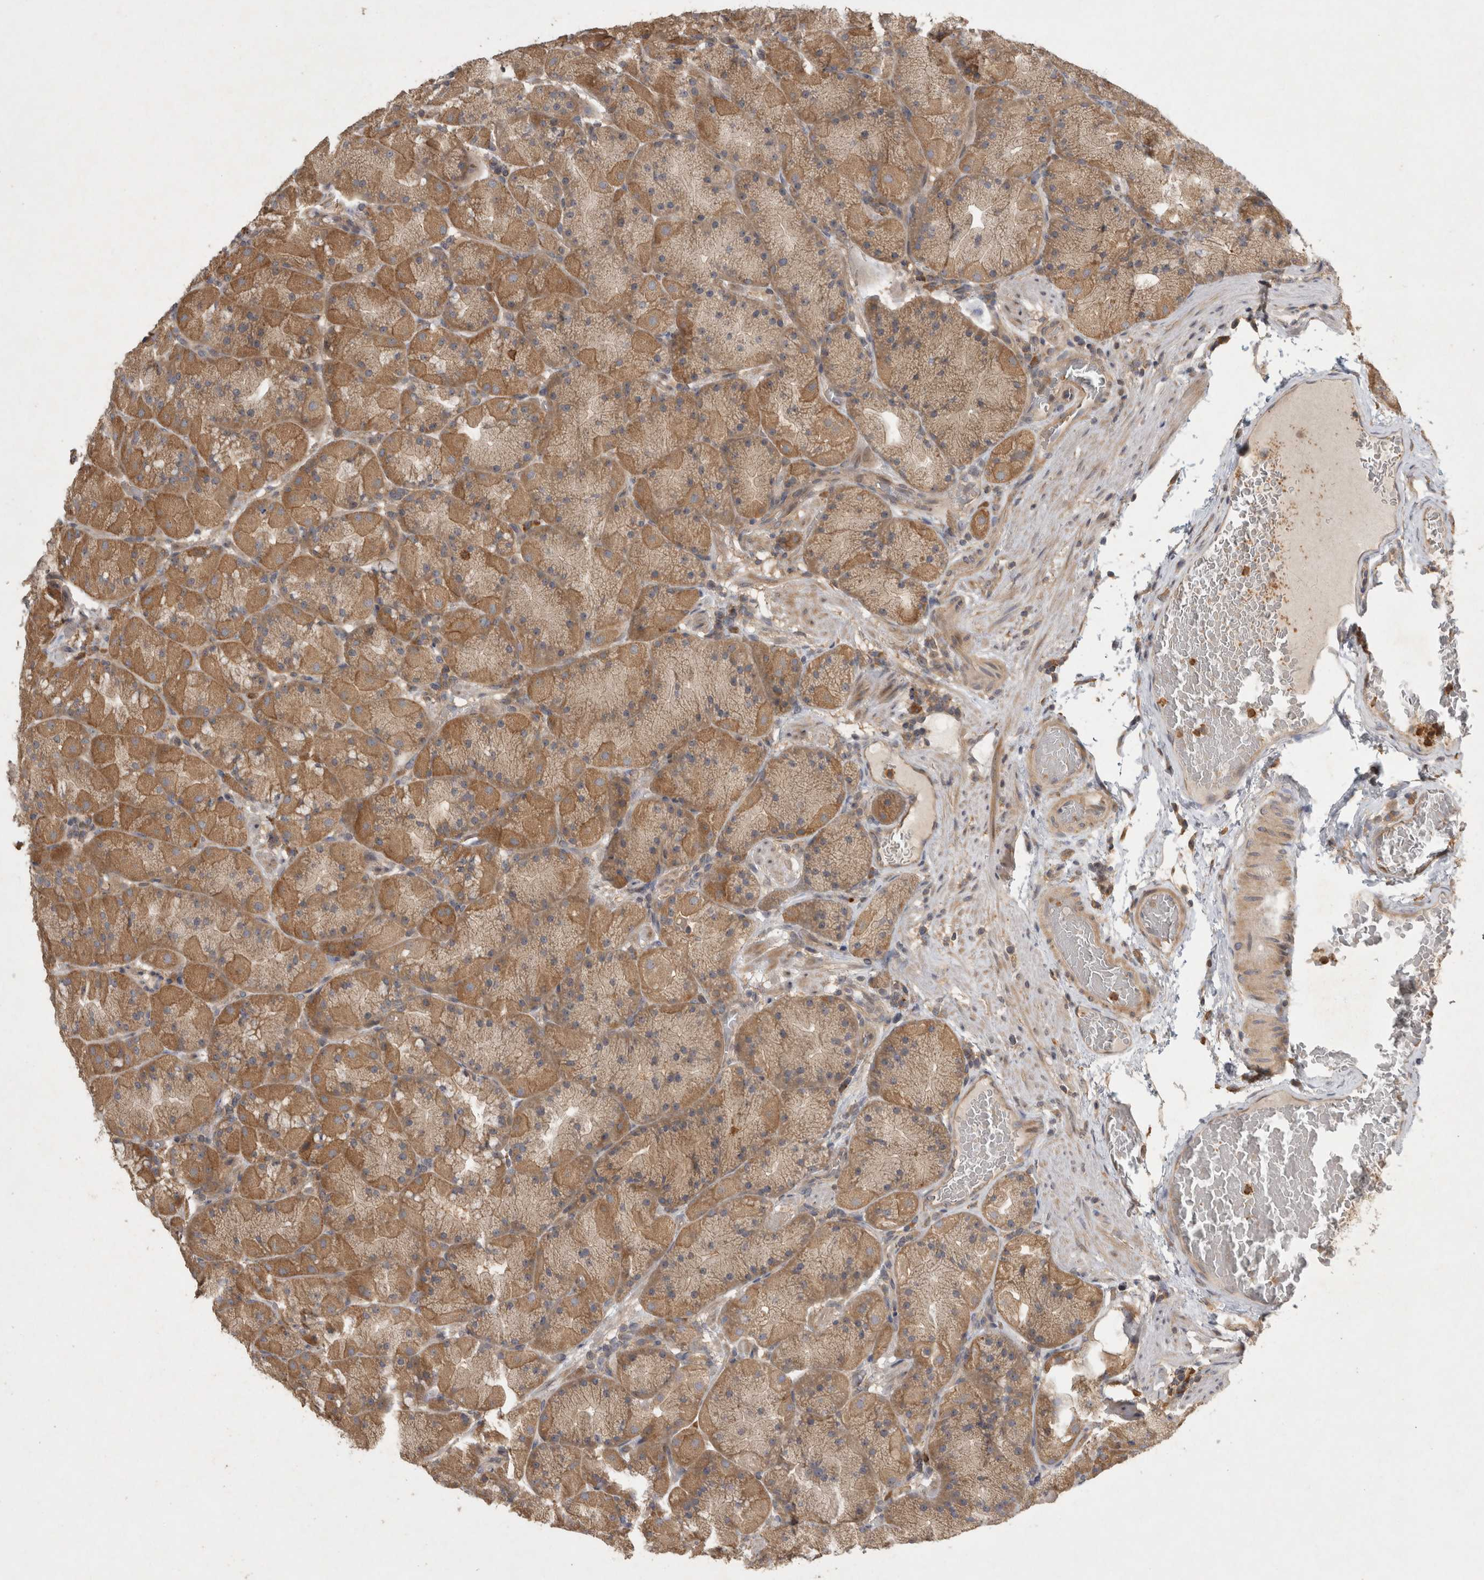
{"staining": {"intensity": "moderate", "quantity": ">75%", "location": "cytoplasmic/membranous"}, "tissue": "stomach", "cell_type": "Glandular cells", "image_type": "normal", "snomed": [{"axis": "morphology", "description": "Normal tissue, NOS"}, {"axis": "topography", "description": "Stomach, upper"}, {"axis": "topography", "description": "Stomach"}], "caption": "Immunohistochemistry (IHC) micrograph of unremarkable stomach: human stomach stained using immunohistochemistry (IHC) demonstrates medium levels of moderate protein expression localized specifically in the cytoplasmic/membranous of glandular cells, appearing as a cytoplasmic/membranous brown color.", "gene": "VEPH1", "patient": {"sex": "male", "age": 48}}